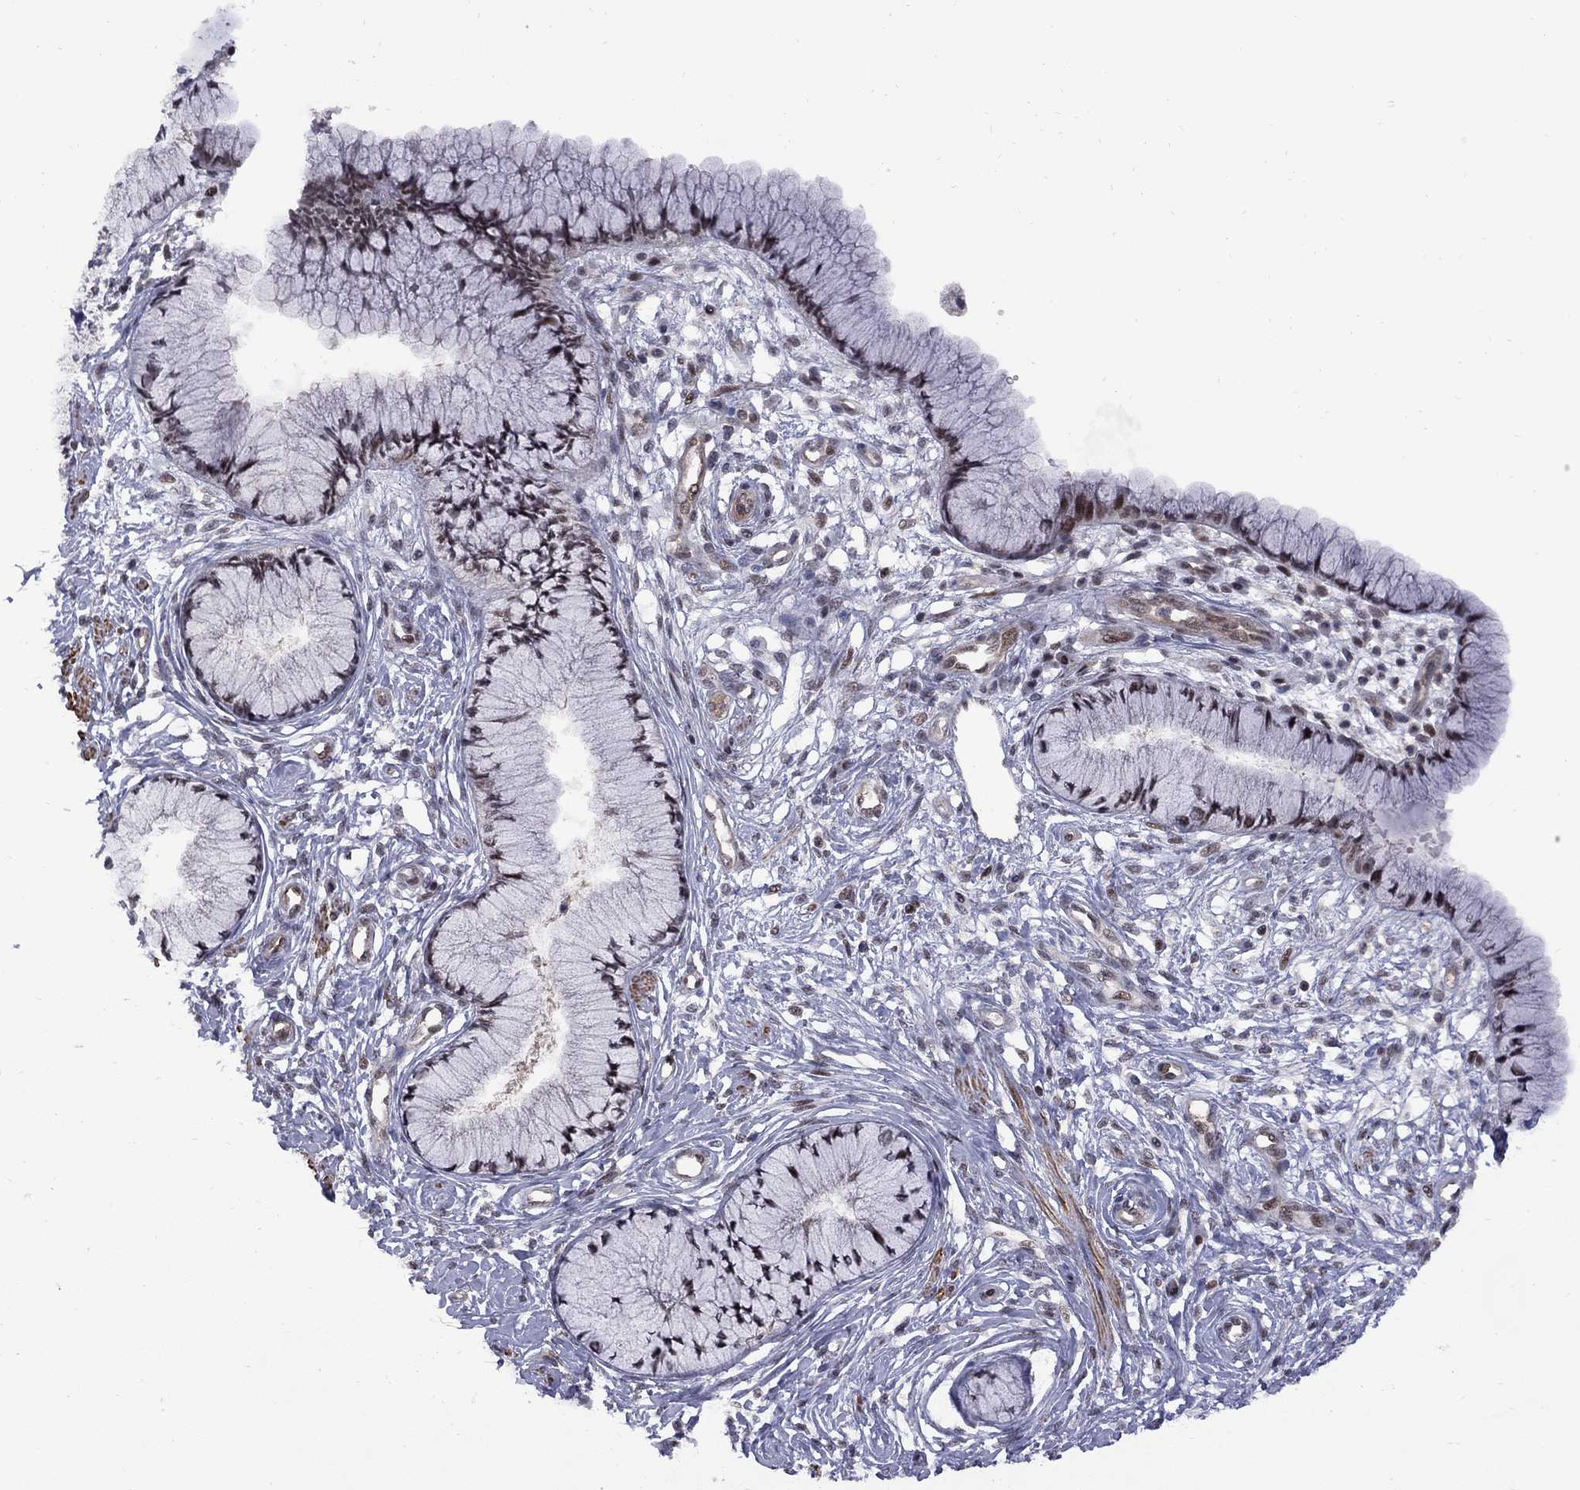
{"staining": {"intensity": "moderate", "quantity": "25%-75%", "location": "nuclear"}, "tissue": "cervix", "cell_type": "Glandular cells", "image_type": "normal", "snomed": [{"axis": "morphology", "description": "Normal tissue, NOS"}, {"axis": "topography", "description": "Cervix"}], "caption": "Protein expression analysis of unremarkable human cervix reveals moderate nuclear staining in approximately 25%-75% of glandular cells. (DAB IHC, brown staining for protein, blue staining for nuclei).", "gene": "BRF1", "patient": {"sex": "female", "age": 37}}